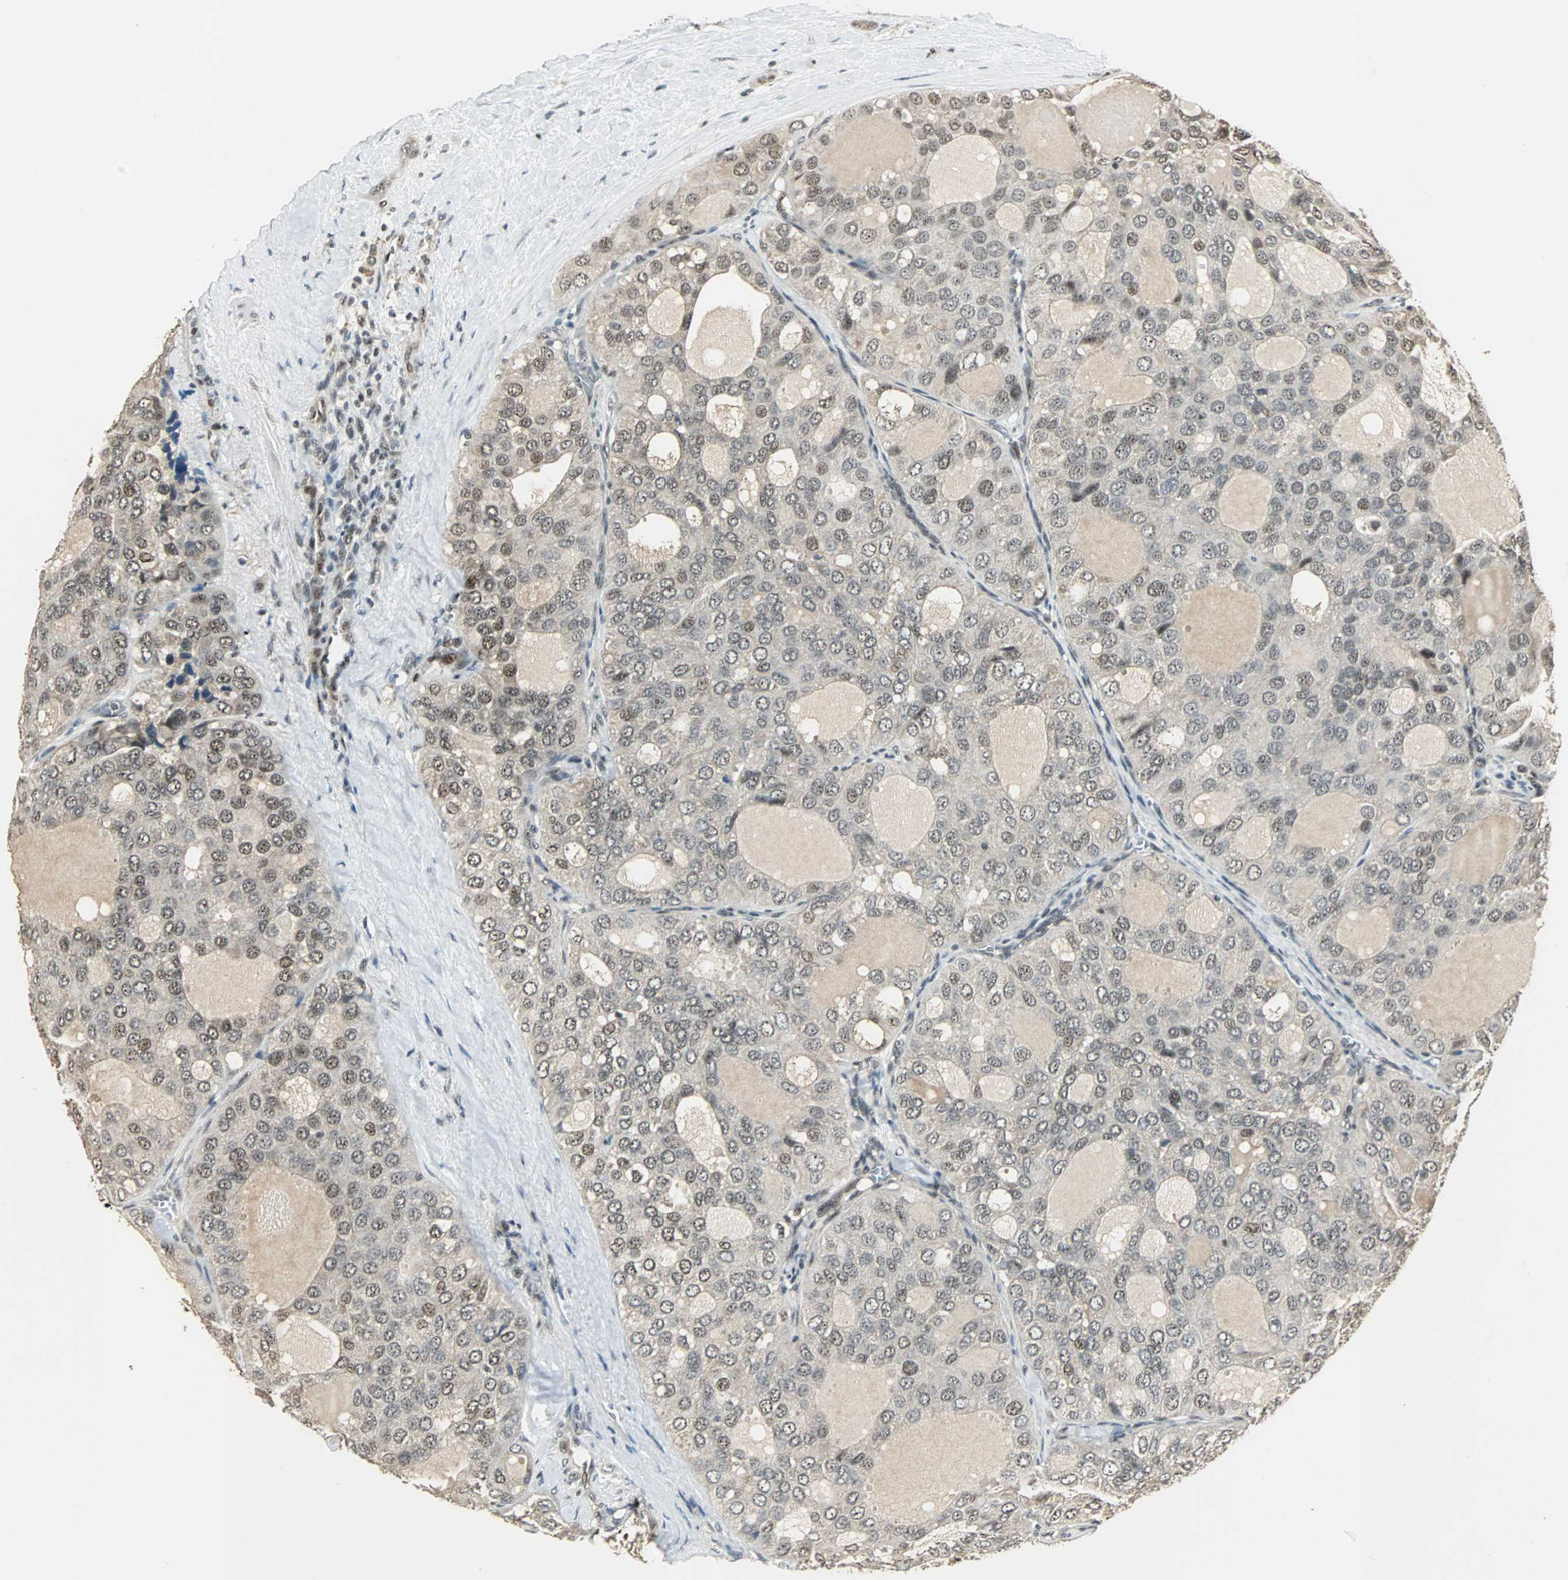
{"staining": {"intensity": "moderate", "quantity": "<25%", "location": "nuclear"}, "tissue": "thyroid cancer", "cell_type": "Tumor cells", "image_type": "cancer", "snomed": [{"axis": "morphology", "description": "Follicular adenoma carcinoma, NOS"}, {"axis": "topography", "description": "Thyroid gland"}], "caption": "Follicular adenoma carcinoma (thyroid) tissue reveals moderate nuclear staining in about <25% of tumor cells The protein is shown in brown color, while the nuclei are stained blue.", "gene": "MED4", "patient": {"sex": "male", "age": 75}}